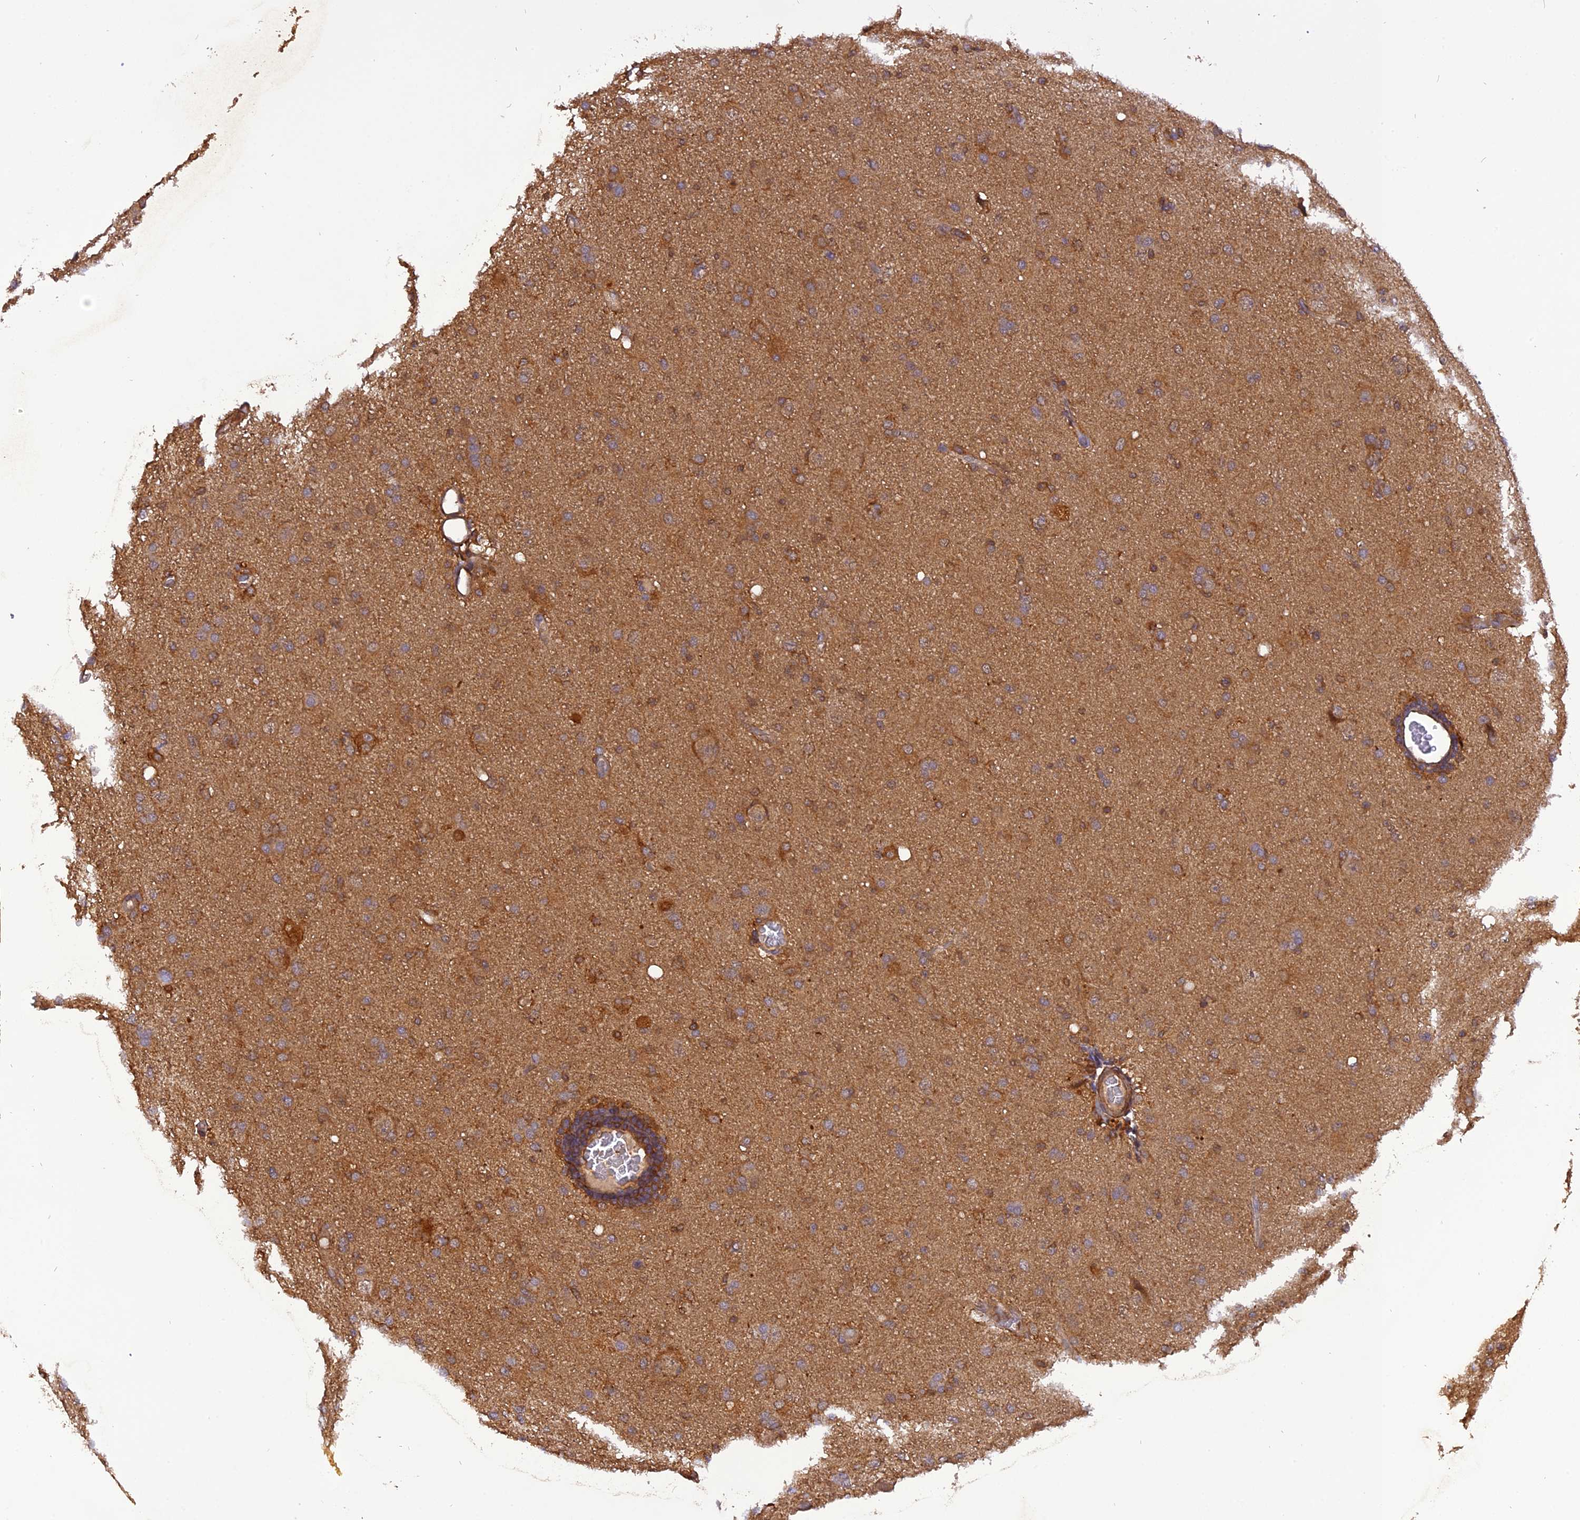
{"staining": {"intensity": "moderate", "quantity": "<25%", "location": "cytoplasmic/membranous"}, "tissue": "glioma", "cell_type": "Tumor cells", "image_type": "cancer", "snomed": [{"axis": "morphology", "description": "Glioma, malignant, High grade"}, {"axis": "topography", "description": "Brain"}], "caption": "IHC staining of glioma, which demonstrates low levels of moderate cytoplasmic/membranous staining in about <25% of tumor cells indicating moderate cytoplasmic/membranous protein positivity. The staining was performed using DAB (3,3'-diaminobenzidine) (brown) for protein detection and nuclei were counterstained in hematoxylin (blue).", "gene": "STOML1", "patient": {"sex": "female", "age": 57}}